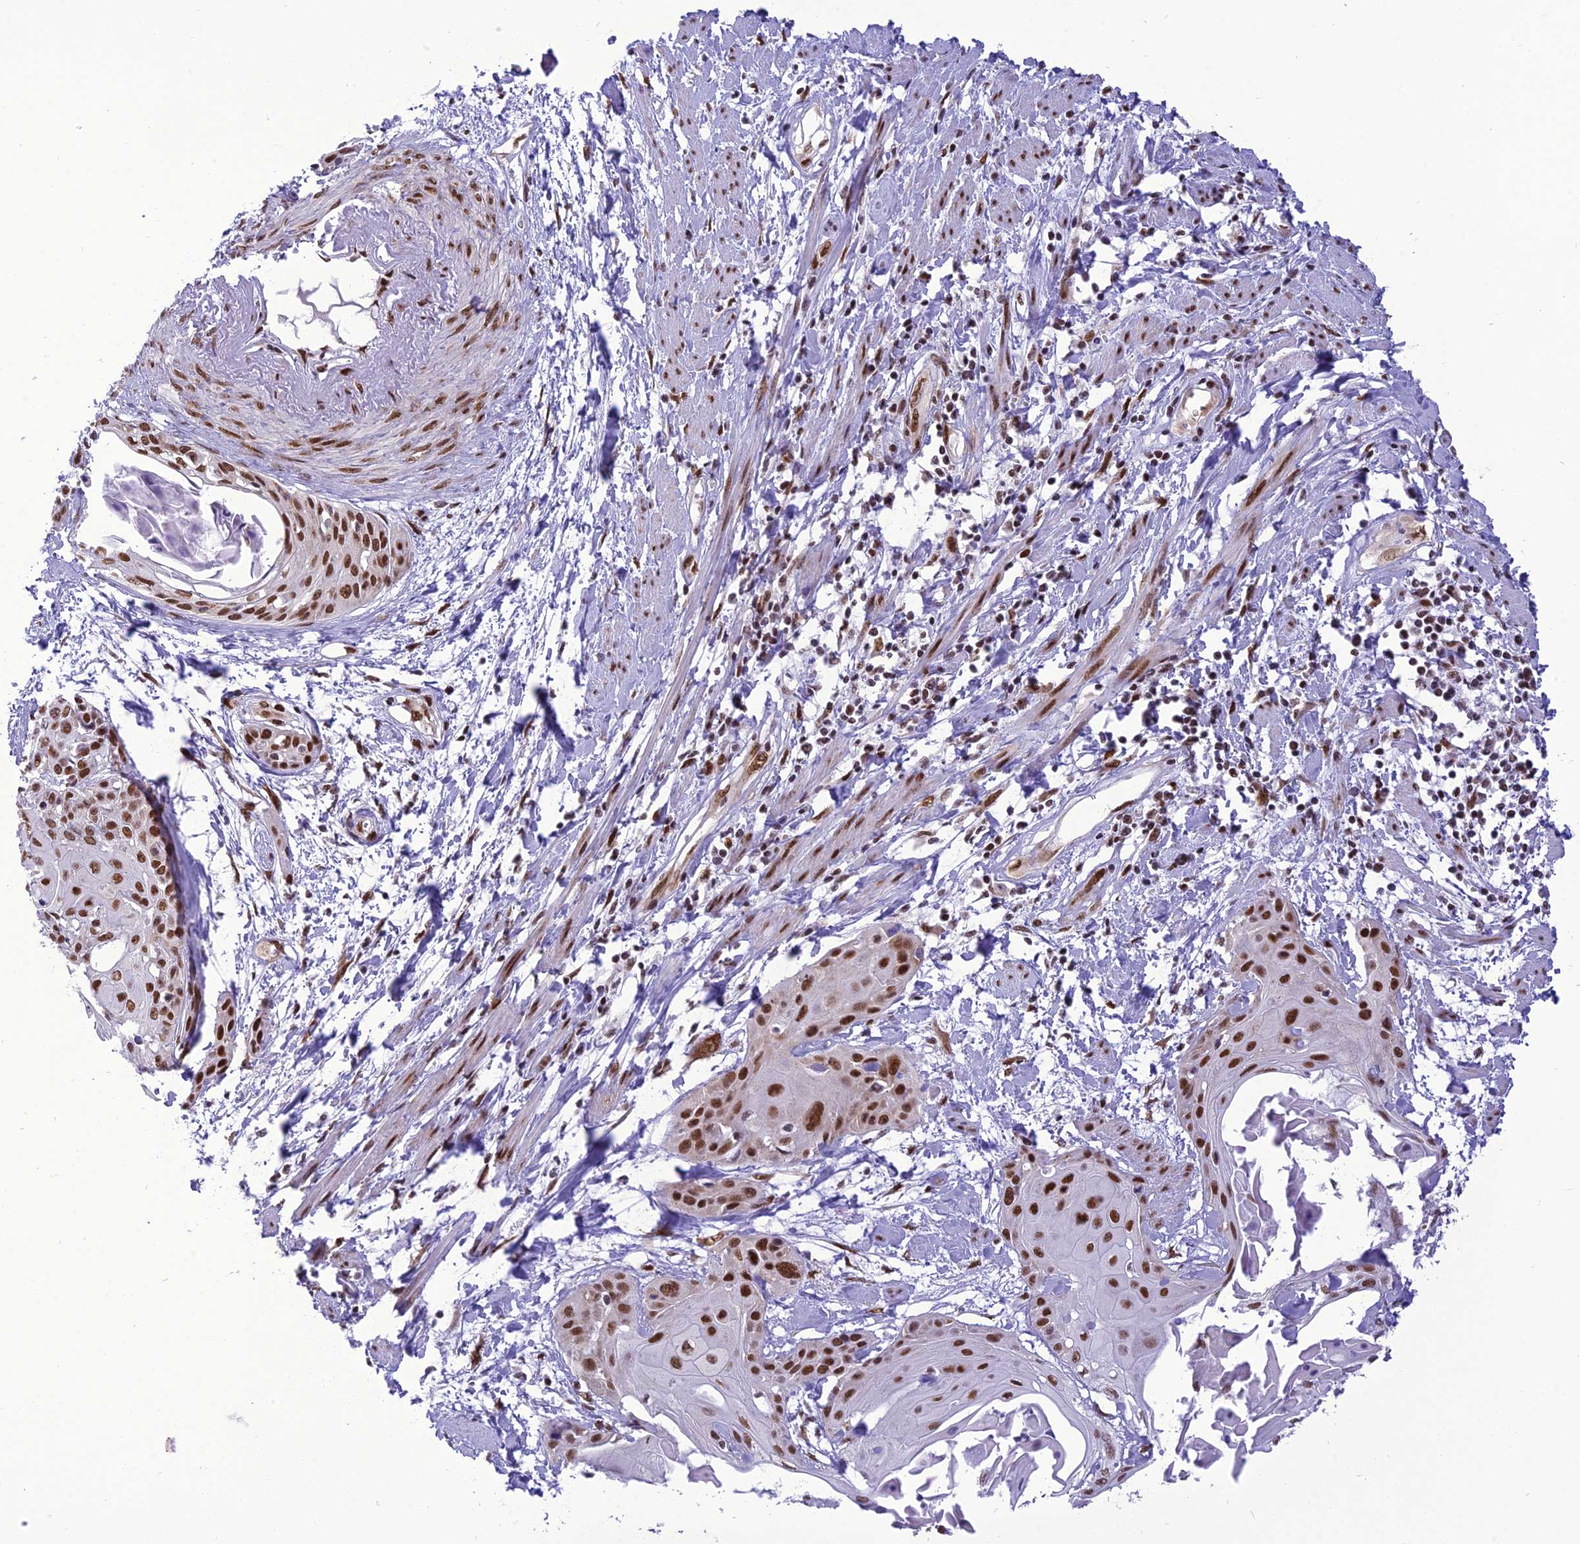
{"staining": {"intensity": "strong", "quantity": ">75%", "location": "nuclear"}, "tissue": "cervical cancer", "cell_type": "Tumor cells", "image_type": "cancer", "snomed": [{"axis": "morphology", "description": "Squamous cell carcinoma, NOS"}, {"axis": "topography", "description": "Cervix"}], "caption": "This image reveals immunohistochemistry staining of human squamous cell carcinoma (cervical), with high strong nuclear positivity in about >75% of tumor cells.", "gene": "DDX1", "patient": {"sex": "female", "age": 57}}